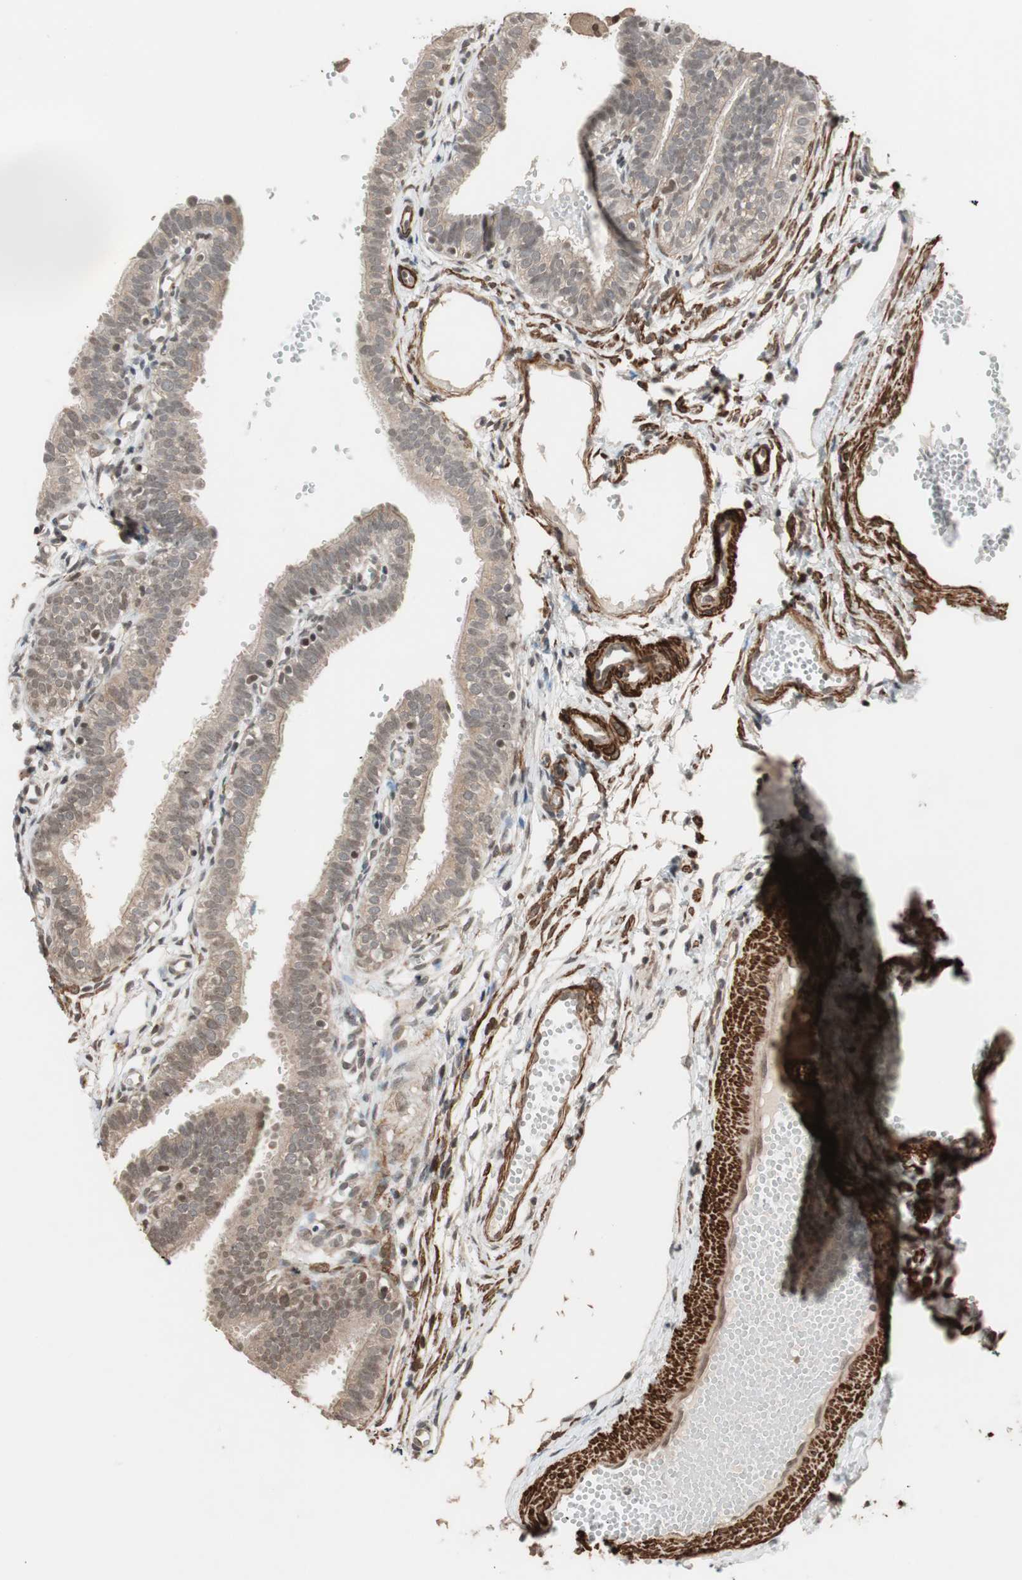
{"staining": {"intensity": "weak", "quantity": "25%-75%", "location": "cytoplasmic/membranous,nuclear"}, "tissue": "fallopian tube", "cell_type": "Glandular cells", "image_type": "normal", "snomed": [{"axis": "morphology", "description": "Normal tissue, NOS"}, {"axis": "topography", "description": "Fallopian tube"}, {"axis": "topography", "description": "Placenta"}], "caption": "About 25%-75% of glandular cells in normal fallopian tube display weak cytoplasmic/membranous,nuclear protein positivity as visualized by brown immunohistochemical staining.", "gene": "DRAP1", "patient": {"sex": "female", "age": 34}}